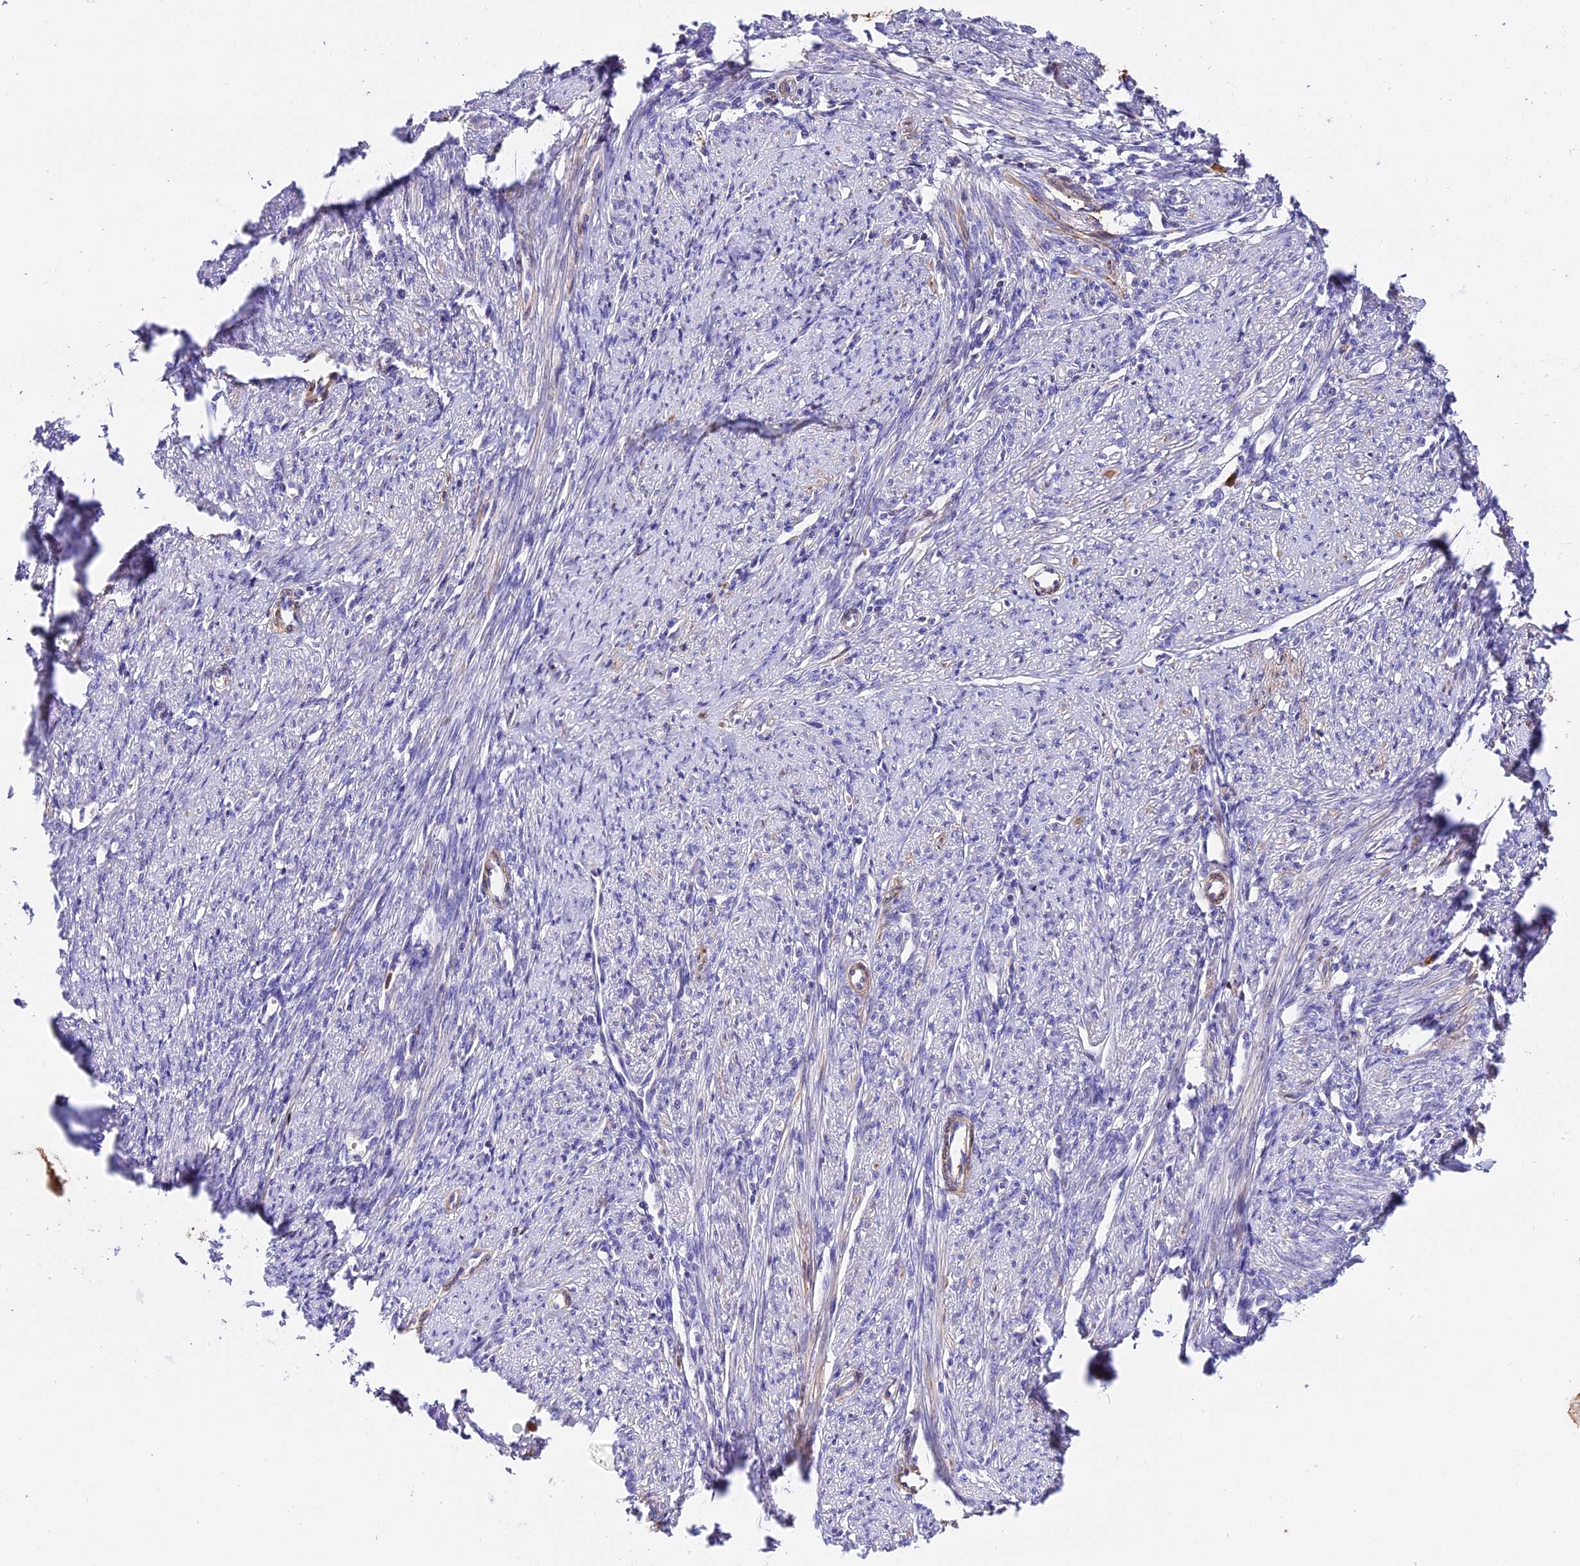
{"staining": {"intensity": "moderate", "quantity": "25%-75%", "location": "cytoplasmic/membranous"}, "tissue": "smooth muscle", "cell_type": "Smooth muscle cells", "image_type": "normal", "snomed": [{"axis": "morphology", "description": "Normal tissue, NOS"}, {"axis": "topography", "description": "Smooth muscle"}, {"axis": "topography", "description": "Uterus"}], "caption": "Smooth muscle cells demonstrate moderate cytoplasmic/membranous positivity in about 25%-75% of cells in normal smooth muscle.", "gene": "MAP3K7CL", "patient": {"sex": "female", "age": 59}}